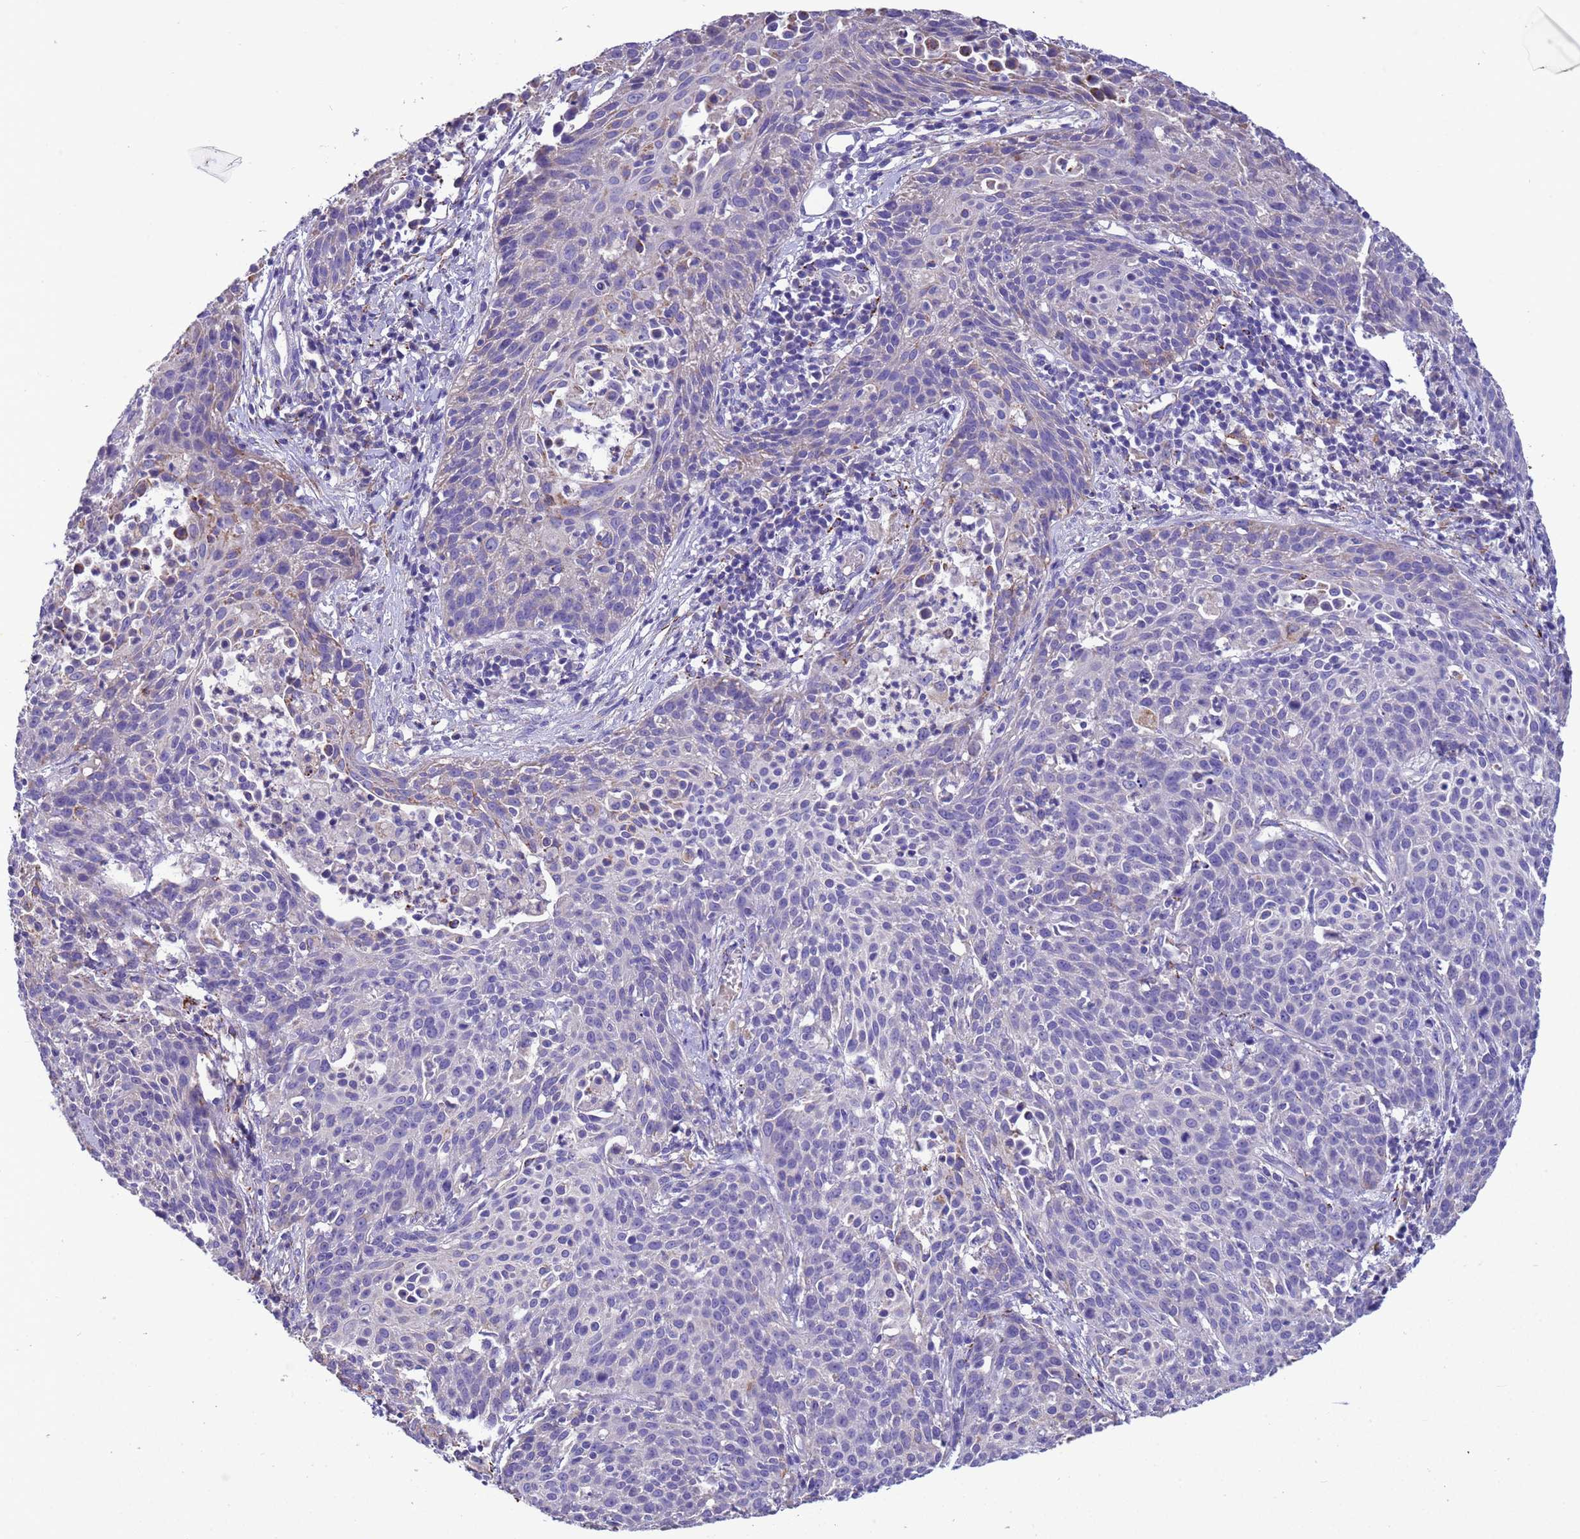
{"staining": {"intensity": "negative", "quantity": "none", "location": "none"}, "tissue": "cervical cancer", "cell_type": "Tumor cells", "image_type": "cancer", "snomed": [{"axis": "morphology", "description": "Squamous cell carcinoma, NOS"}, {"axis": "topography", "description": "Cervix"}], "caption": "High magnification brightfield microscopy of cervical squamous cell carcinoma stained with DAB (3,3'-diaminobenzidine) (brown) and counterstained with hematoxylin (blue): tumor cells show no significant positivity.", "gene": "SLC24A3", "patient": {"sex": "female", "age": 38}}